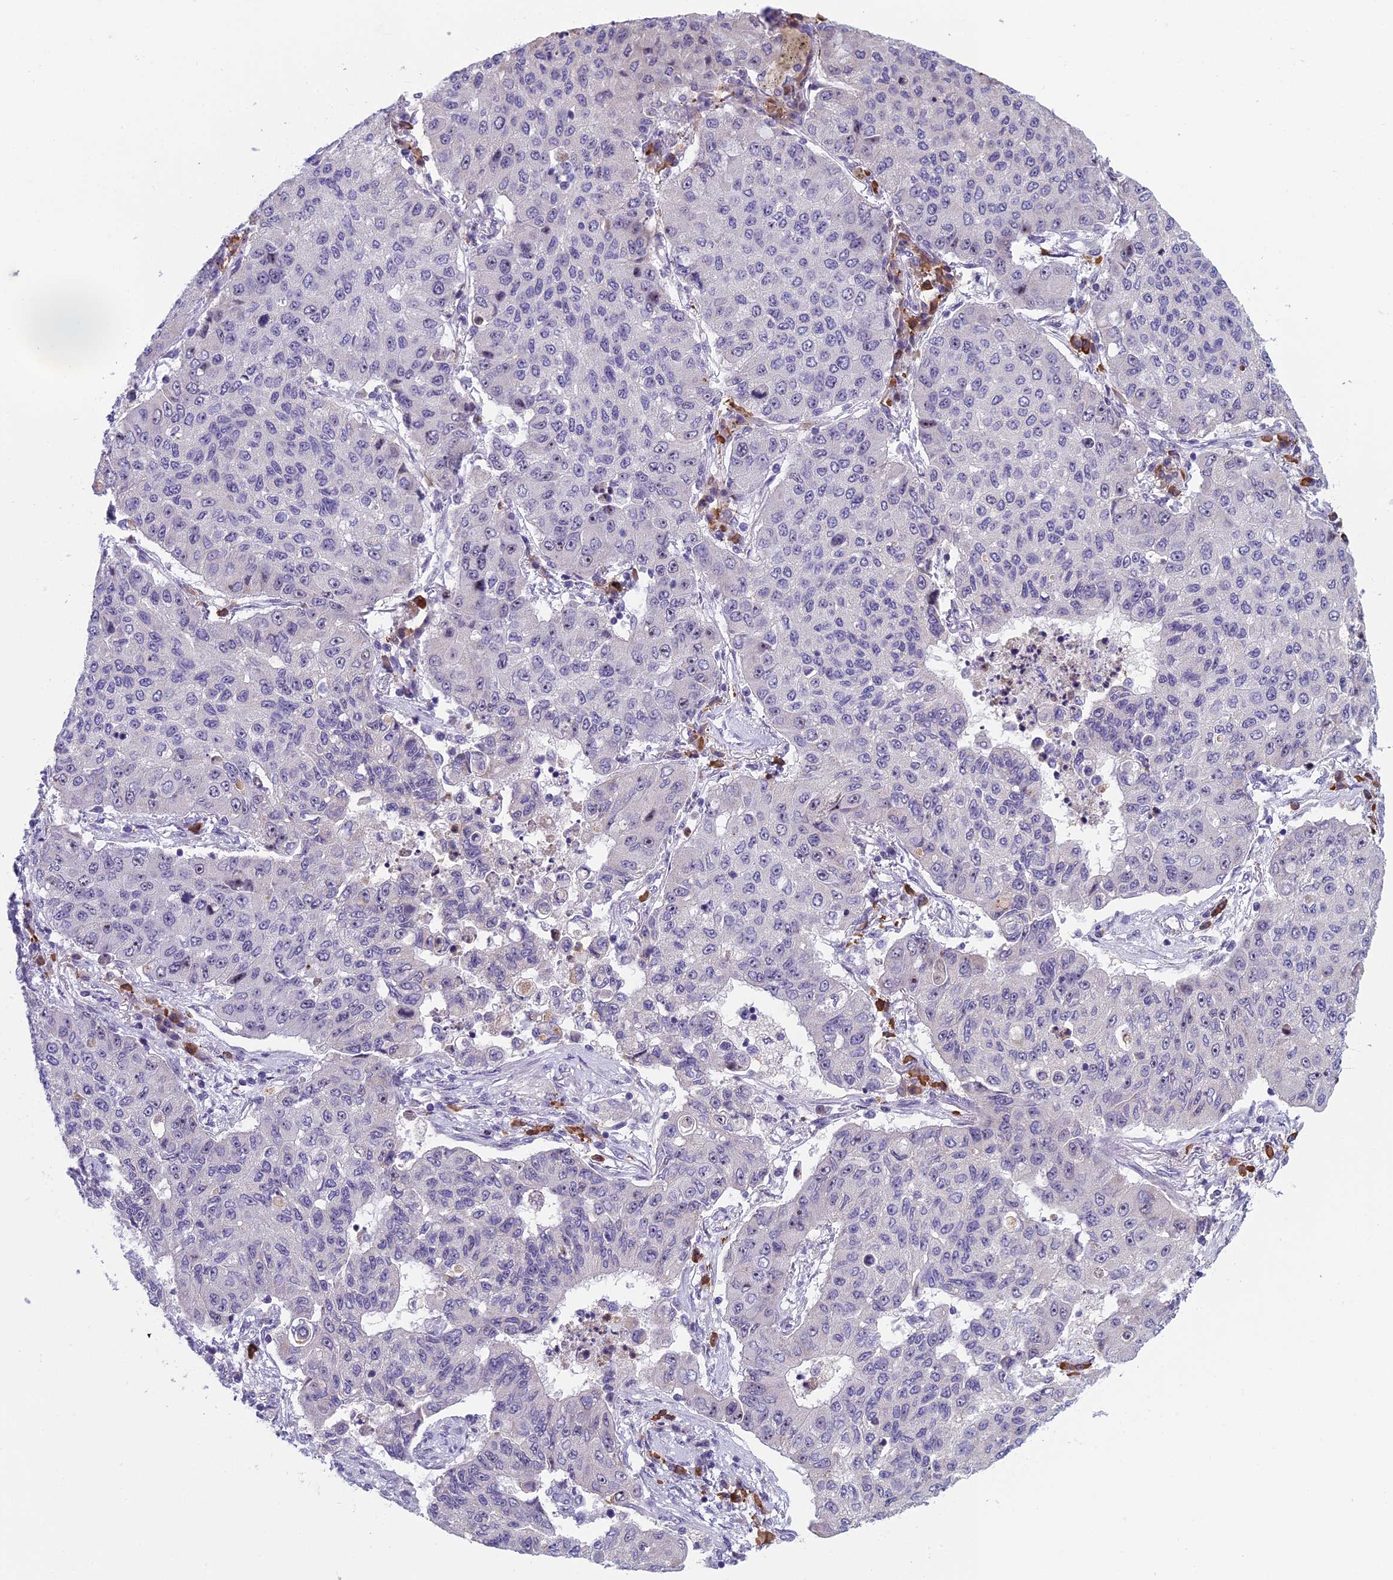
{"staining": {"intensity": "negative", "quantity": "none", "location": "none"}, "tissue": "lung cancer", "cell_type": "Tumor cells", "image_type": "cancer", "snomed": [{"axis": "morphology", "description": "Squamous cell carcinoma, NOS"}, {"axis": "topography", "description": "Lung"}], "caption": "Tumor cells show no significant expression in lung squamous cell carcinoma.", "gene": "NOC2L", "patient": {"sex": "male", "age": 74}}